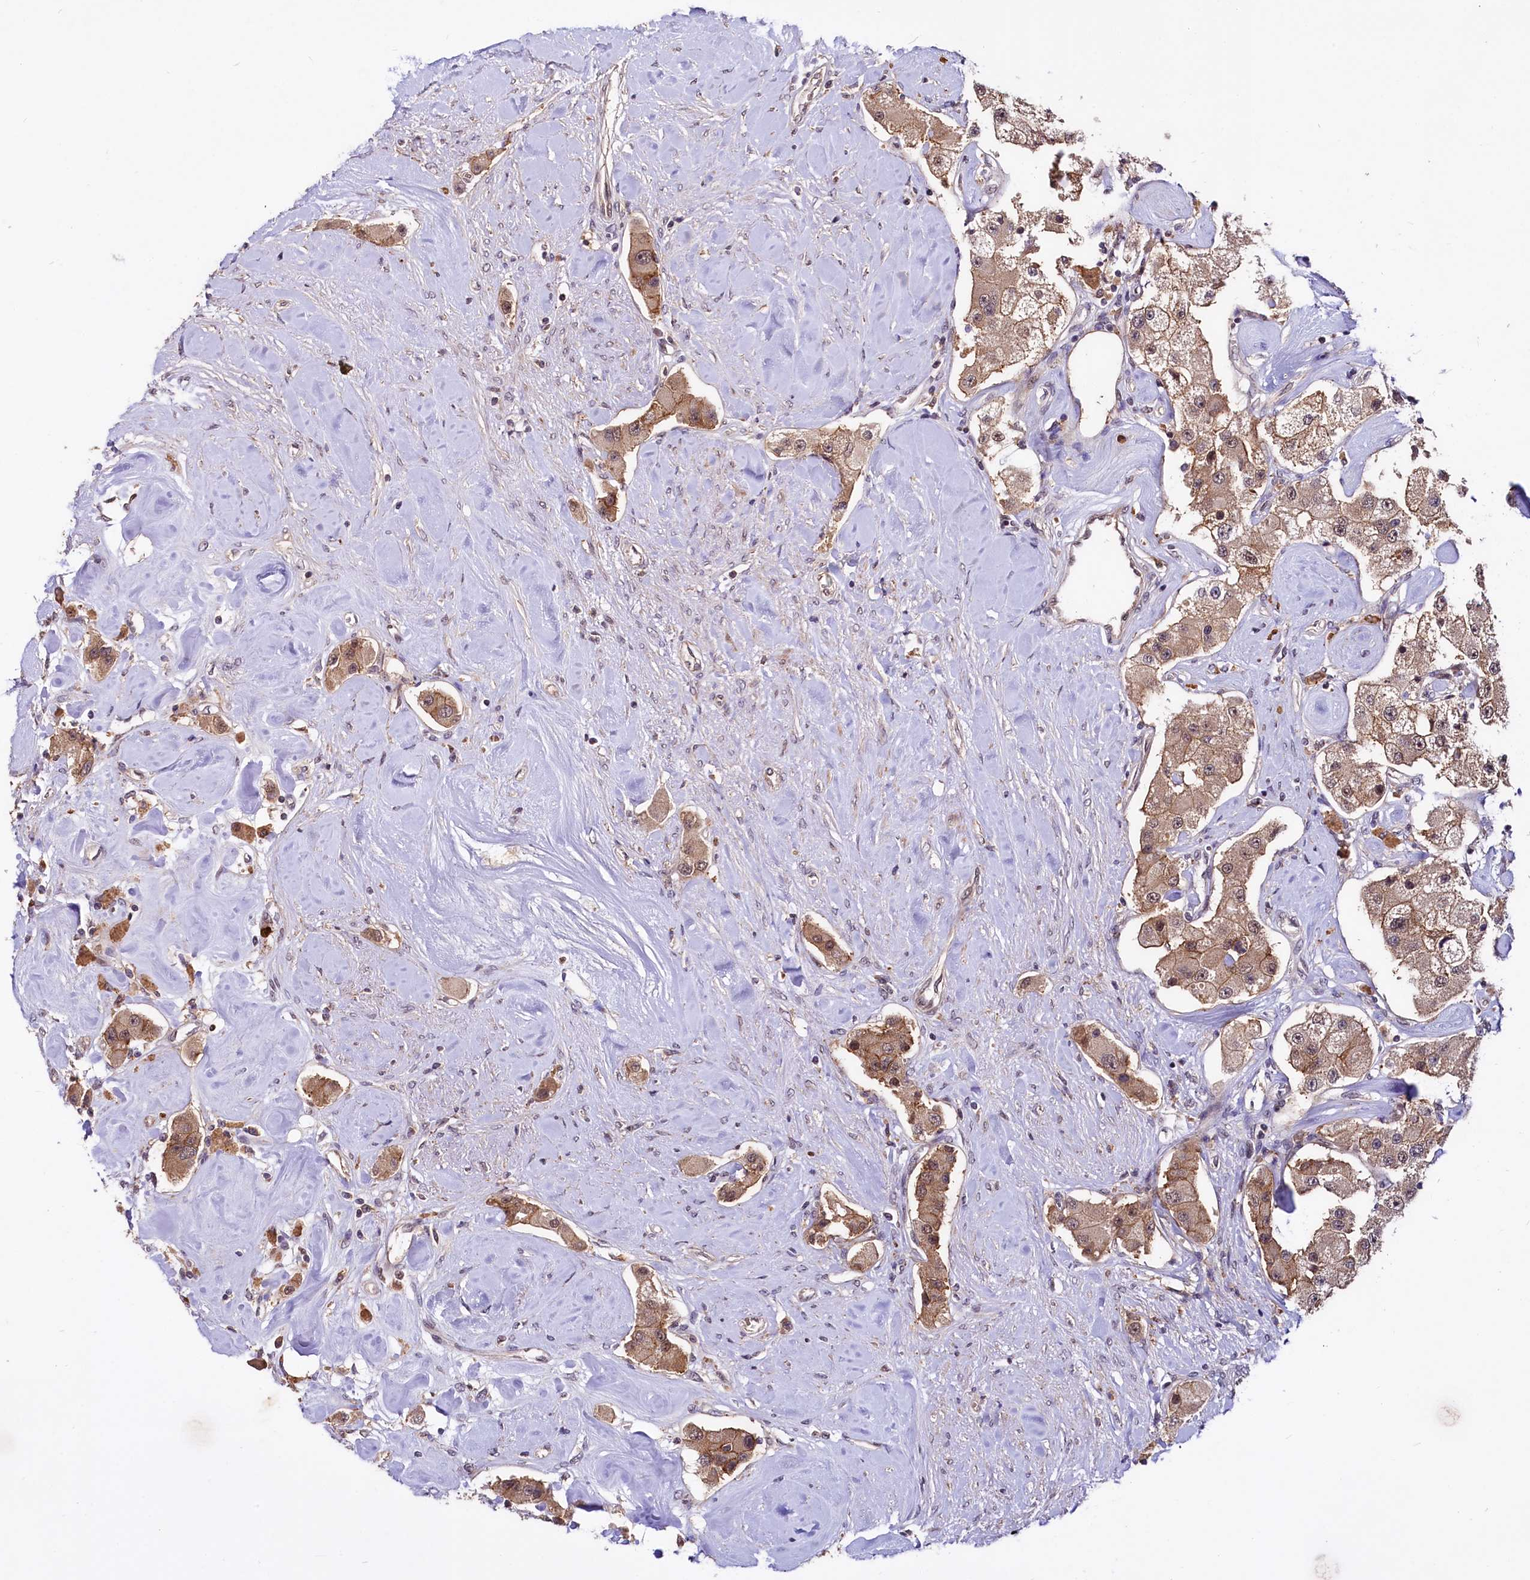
{"staining": {"intensity": "moderate", "quantity": ">75%", "location": "cytoplasmic/membranous,nuclear"}, "tissue": "carcinoid", "cell_type": "Tumor cells", "image_type": "cancer", "snomed": [{"axis": "morphology", "description": "Carcinoid, malignant, NOS"}, {"axis": "topography", "description": "Pancreas"}], "caption": "Immunohistochemistry (DAB) staining of carcinoid displays moderate cytoplasmic/membranous and nuclear protein staining in about >75% of tumor cells.", "gene": "UBE3A", "patient": {"sex": "male", "age": 41}}